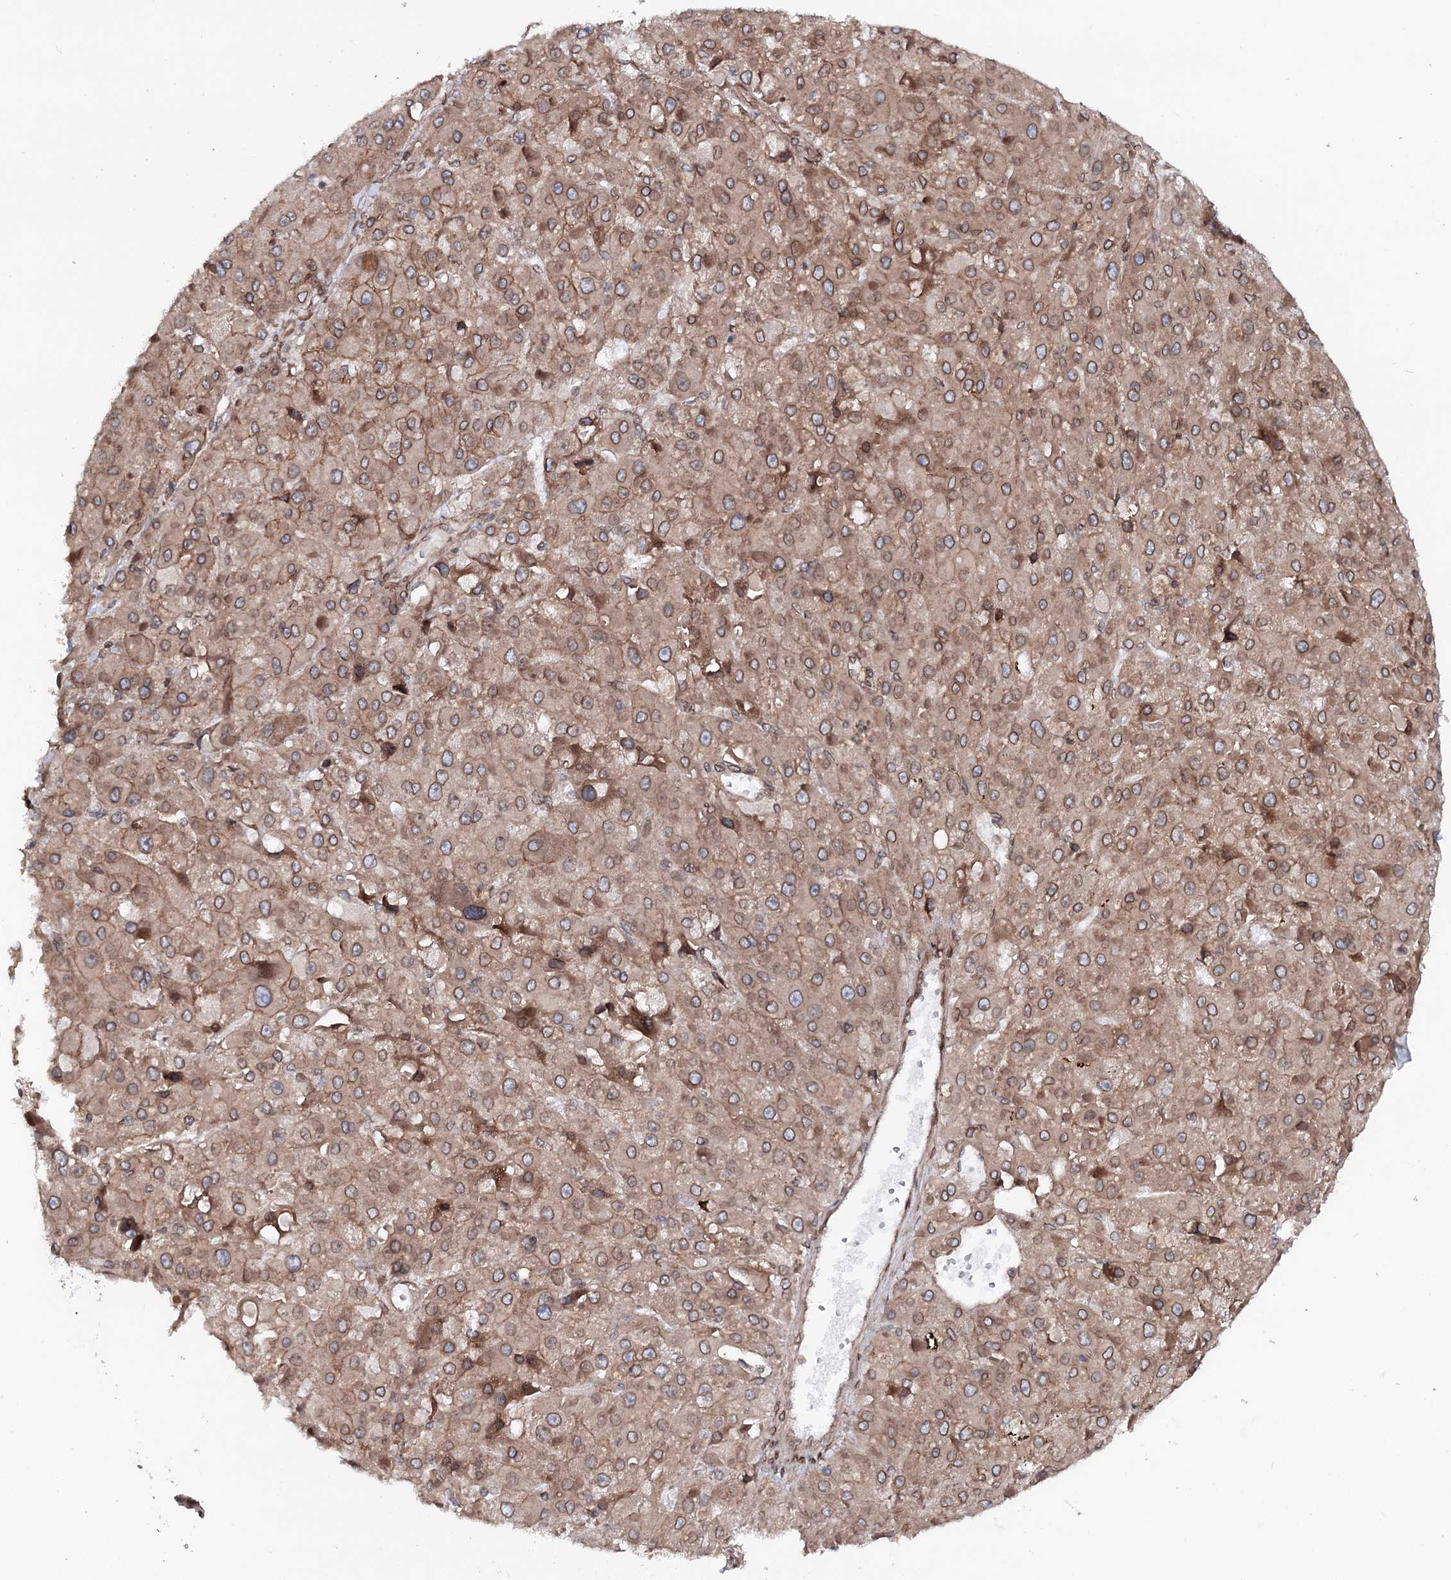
{"staining": {"intensity": "moderate", "quantity": ">75%", "location": "cytoplasmic/membranous,nuclear"}, "tissue": "liver cancer", "cell_type": "Tumor cells", "image_type": "cancer", "snomed": [{"axis": "morphology", "description": "Carcinoma, Hepatocellular, NOS"}, {"axis": "topography", "description": "Liver"}], "caption": "High-power microscopy captured an immunohistochemistry (IHC) image of hepatocellular carcinoma (liver), revealing moderate cytoplasmic/membranous and nuclear expression in about >75% of tumor cells.", "gene": "FGFR1OP2", "patient": {"sex": "female", "age": 73}}